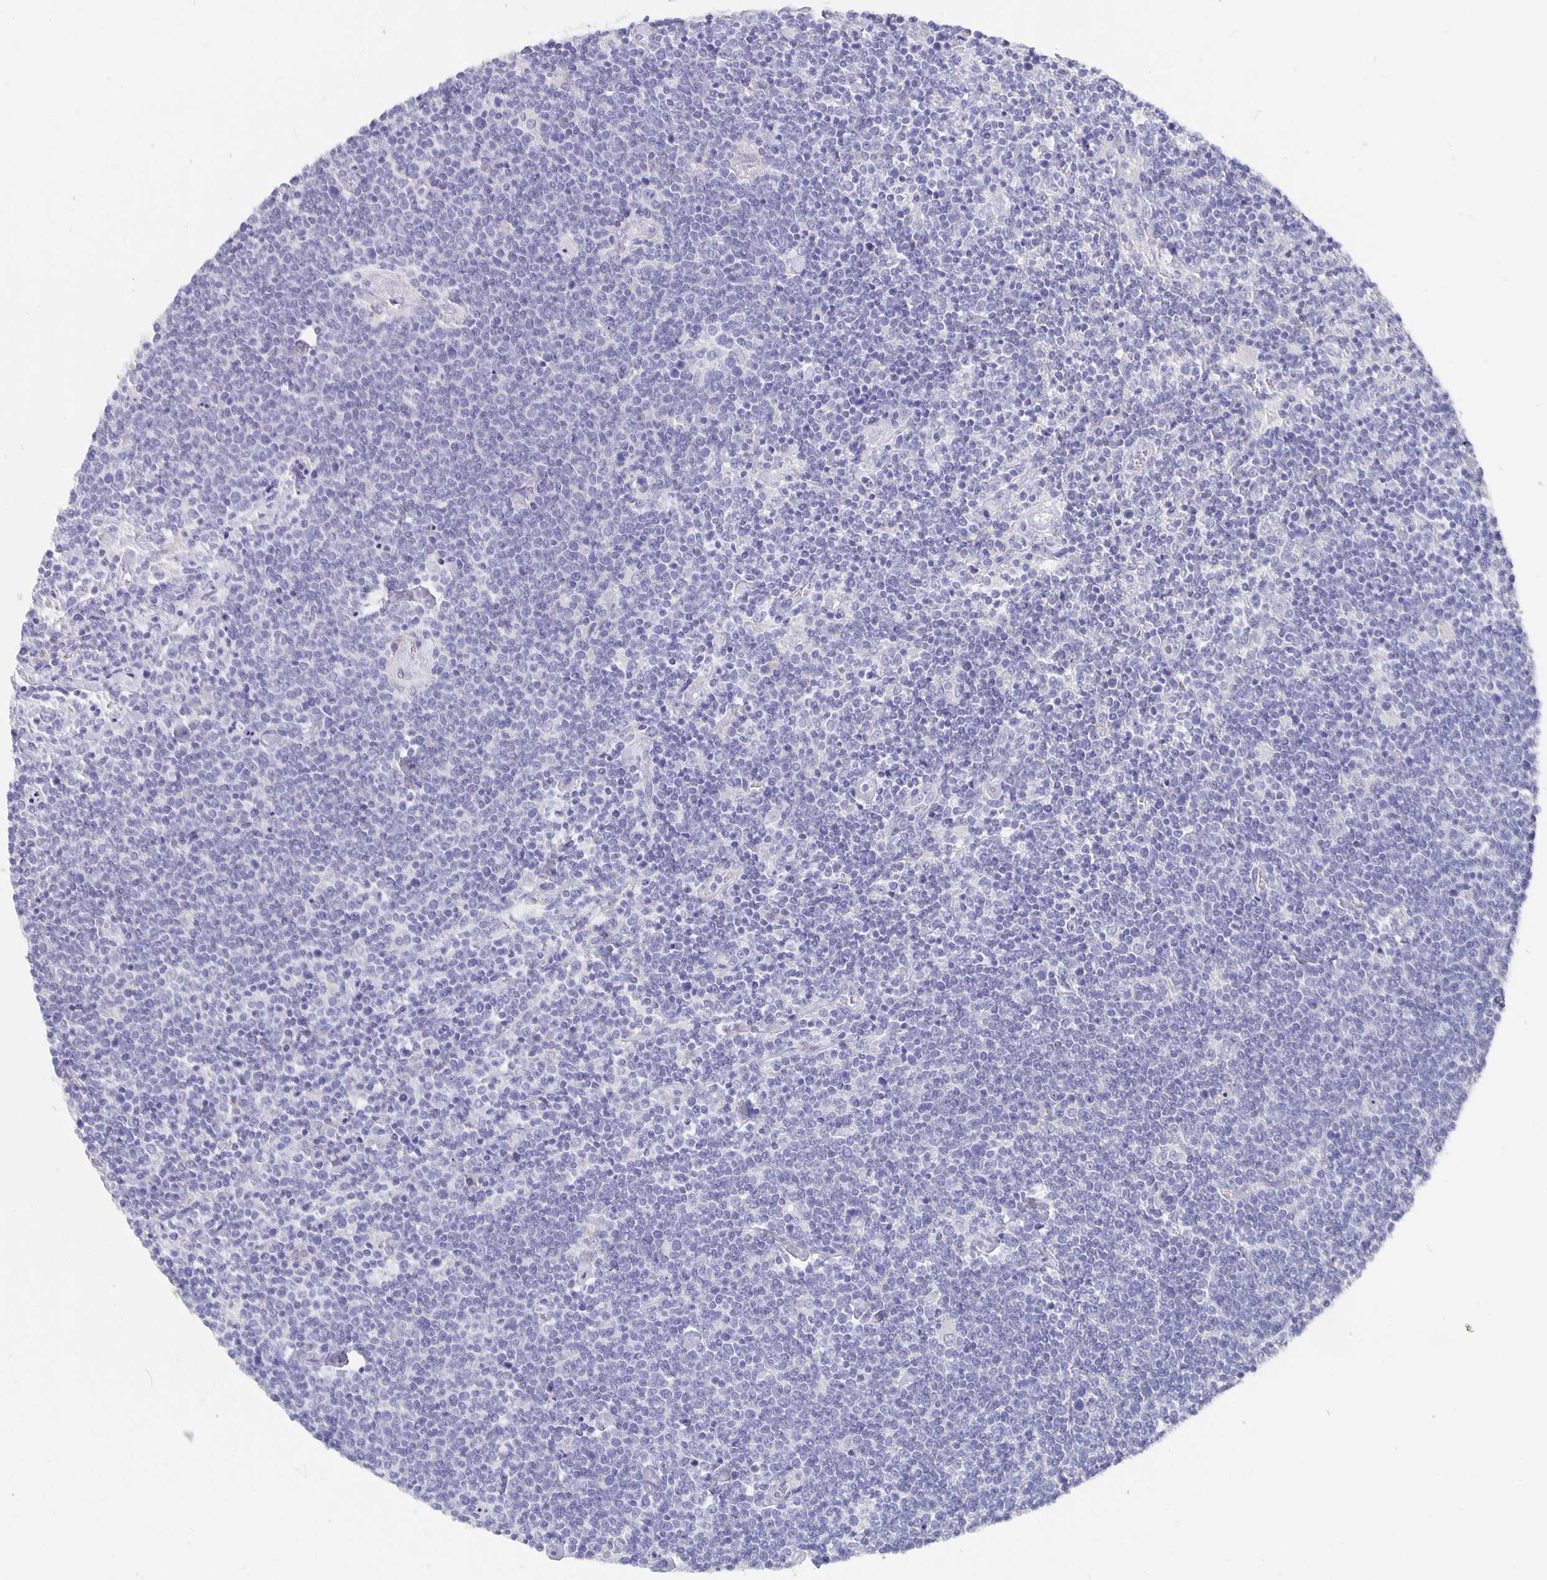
{"staining": {"intensity": "negative", "quantity": "none", "location": "none"}, "tissue": "lymphoma", "cell_type": "Tumor cells", "image_type": "cancer", "snomed": [{"axis": "morphology", "description": "Malignant lymphoma, non-Hodgkin's type, High grade"}, {"axis": "topography", "description": "Lymph node"}], "caption": "Lymphoma was stained to show a protein in brown. There is no significant expression in tumor cells.", "gene": "CFAP74", "patient": {"sex": "male", "age": 61}}